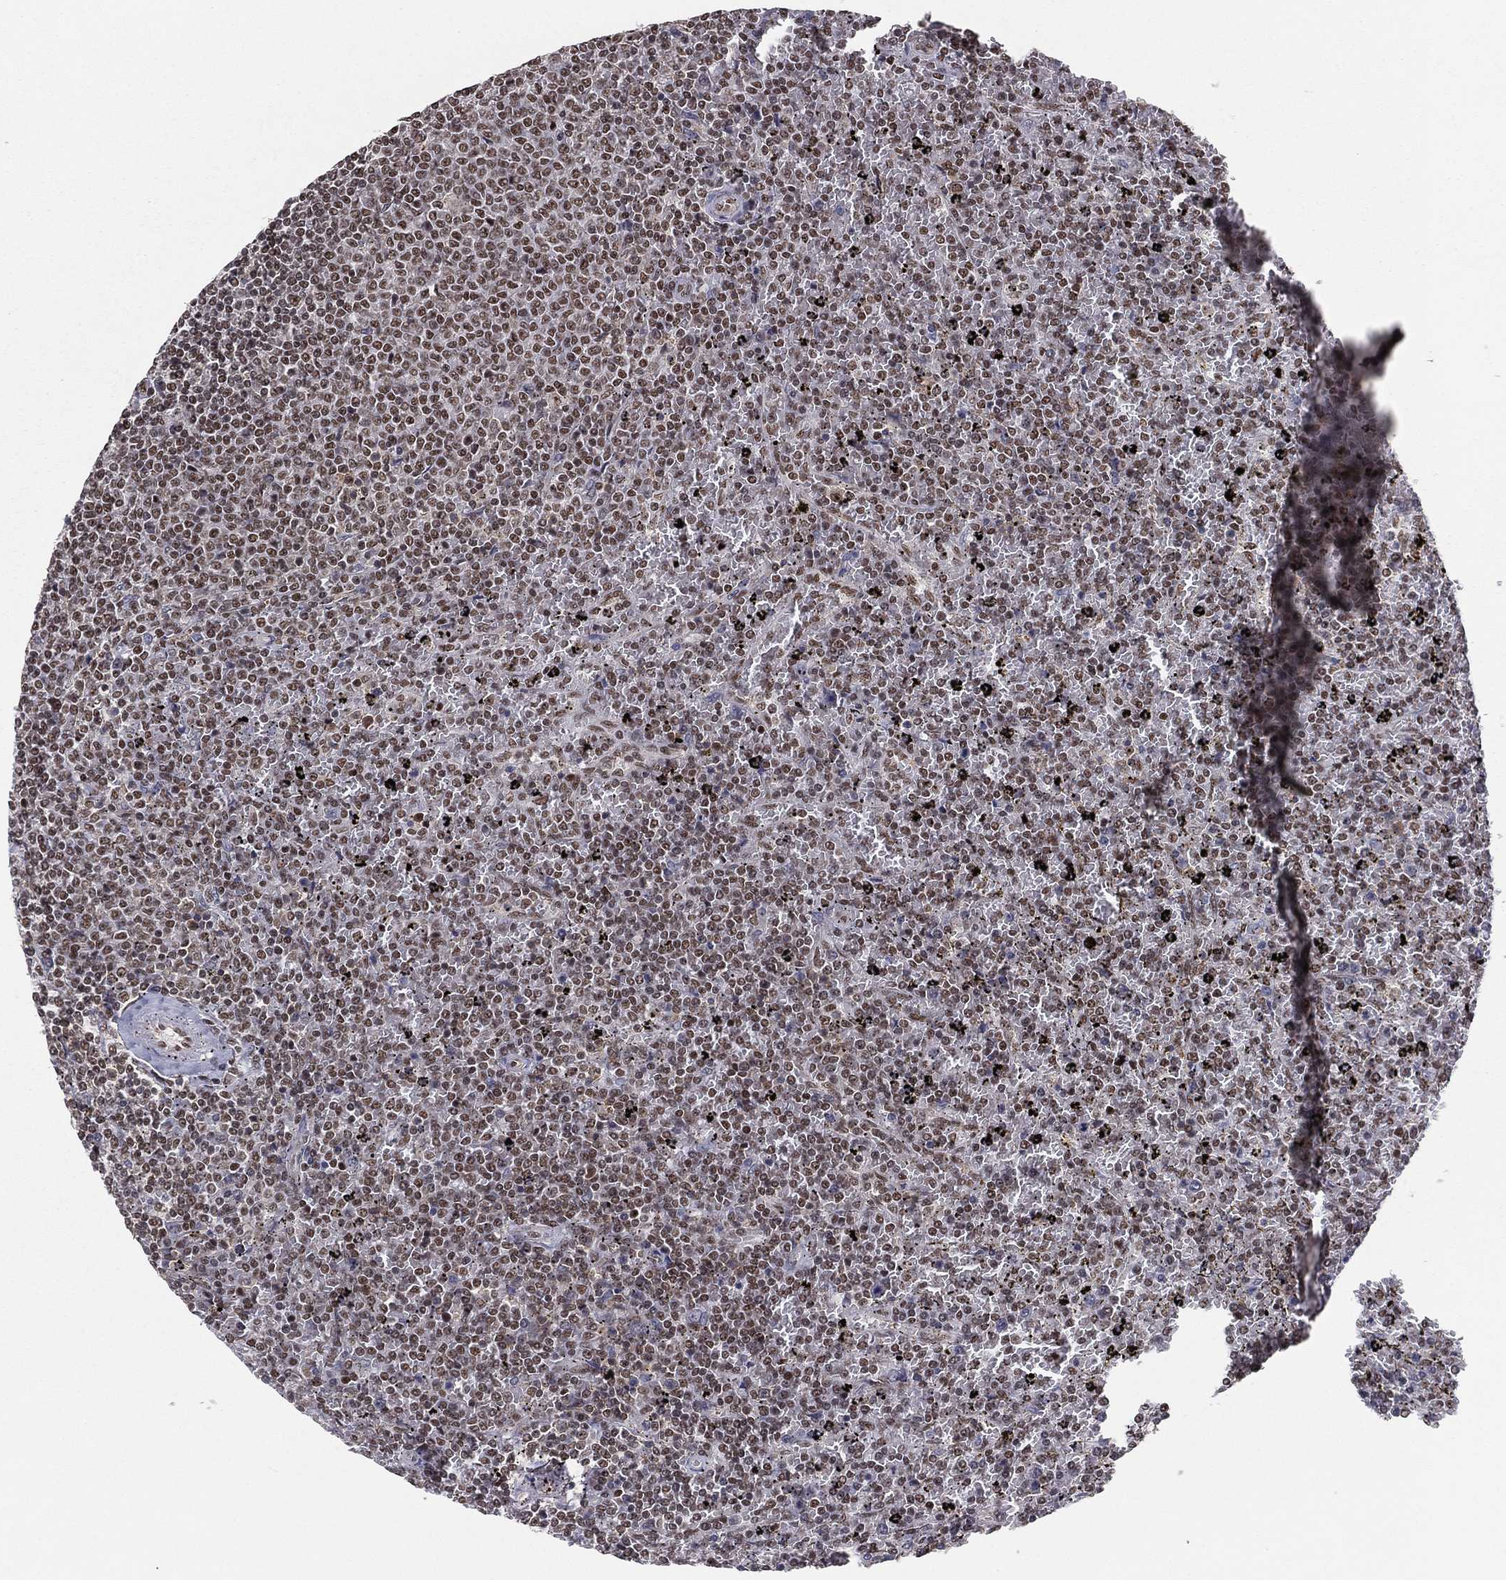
{"staining": {"intensity": "moderate", "quantity": "25%-75%", "location": "nuclear"}, "tissue": "lymphoma", "cell_type": "Tumor cells", "image_type": "cancer", "snomed": [{"axis": "morphology", "description": "Malignant lymphoma, non-Hodgkin's type, Low grade"}, {"axis": "topography", "description": "Spleen"}], "caption": "Immunohistochemical staining of lymphoma exhibits moderate nuclear protein staining in about 25%-75% of tumor cells.", "gene": "GPALPP1", "patient": {"sex": "female", "age": 77}}